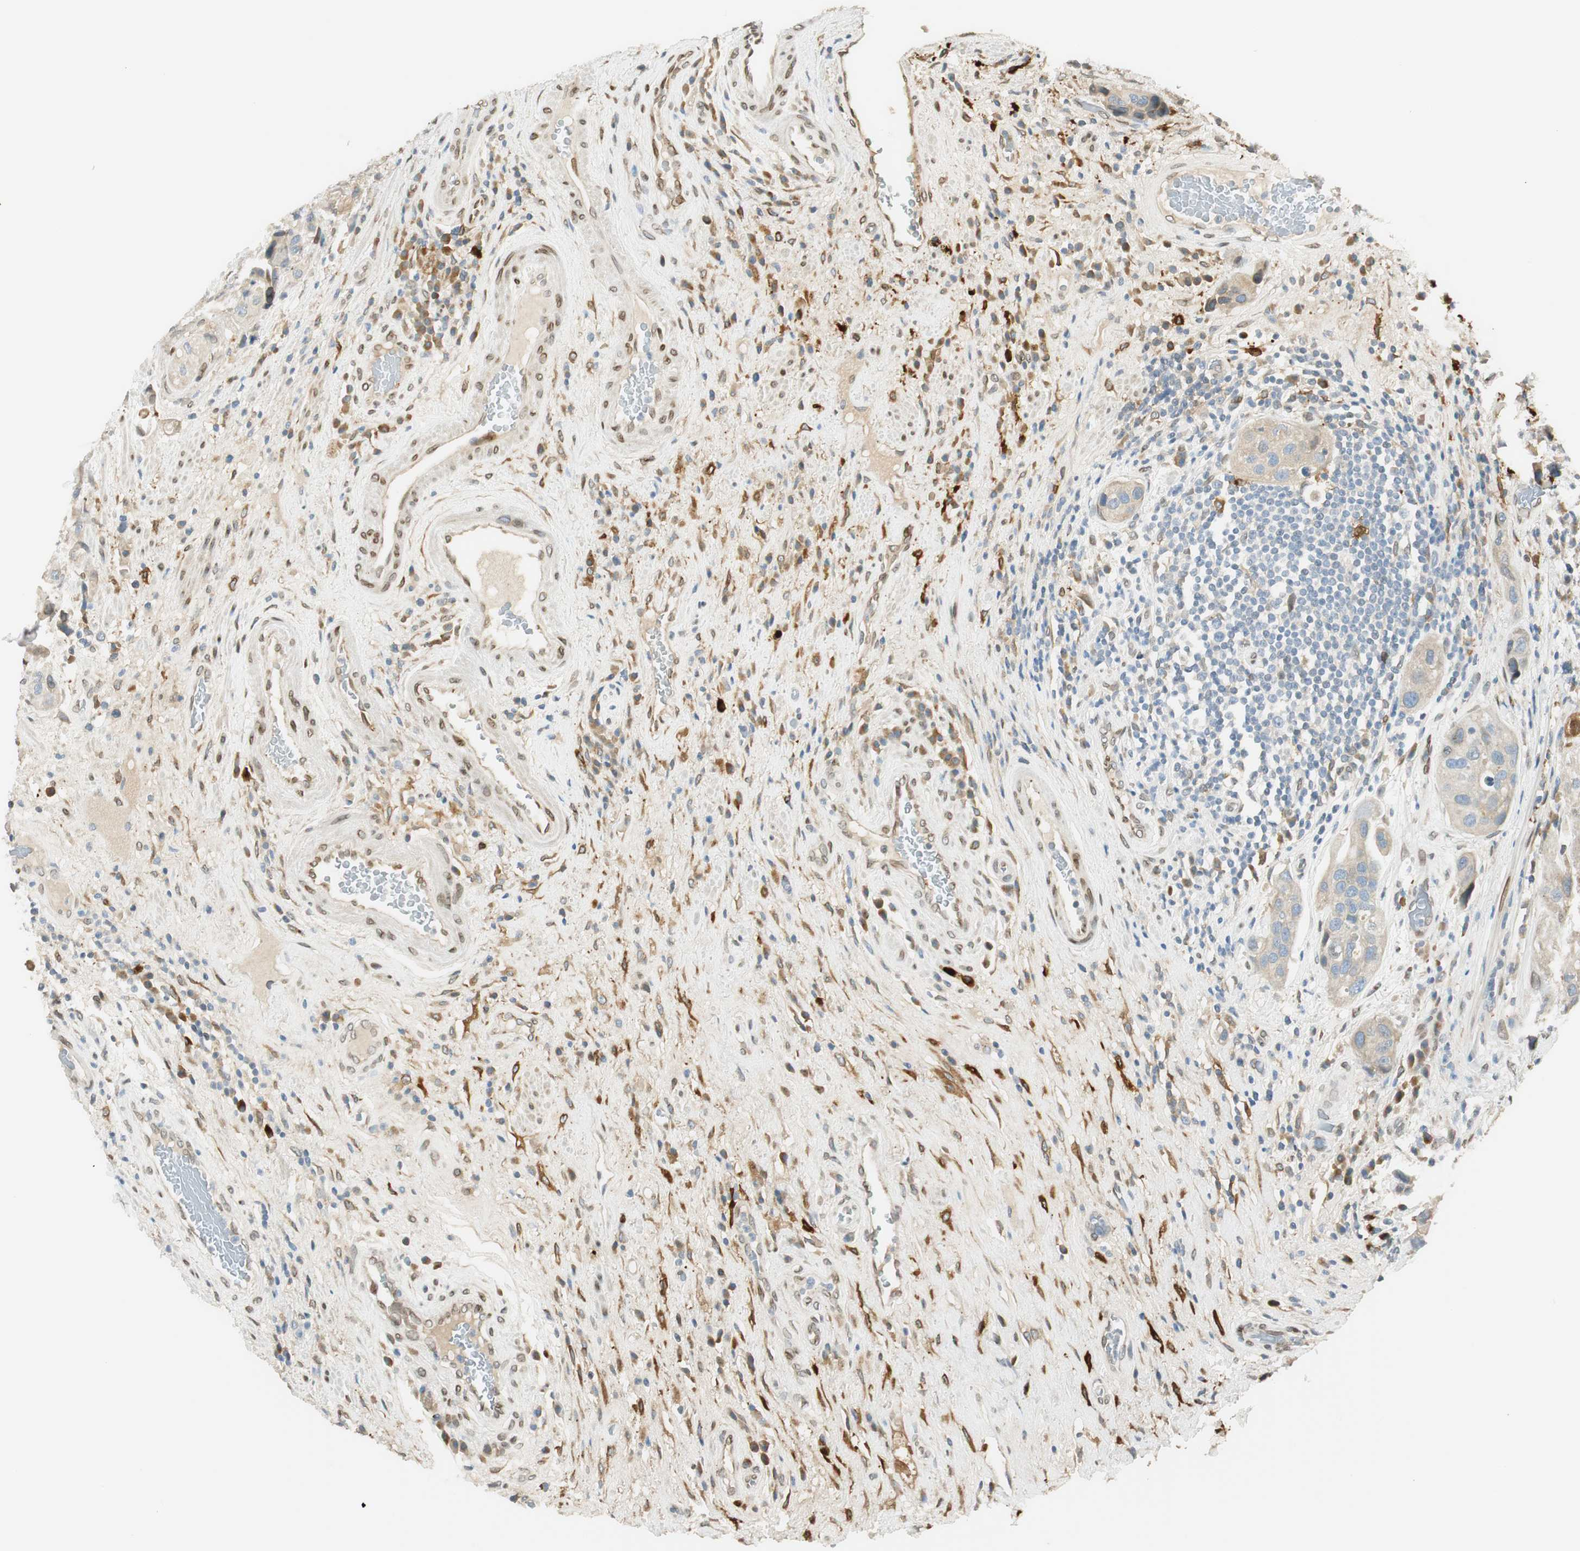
{"staining": {"intensity": "weak", "quantity": "25%-75%", "location": "cytoplasmic/membranous"}, "tissue": "urothelial cancer", "cell_type": "Tumor cells", "image_type": "cancer", "snomed": [{"axis": "morphology", "description": "Urothelial carcinoma, High grade"}, {"axis": "topography", "description": "Urinary bladder"}], "caption": "DAB (3,3'-diaminobenzidine) immunohistochemical staining of urothelial carcinoma (high-grade) demonstrates weak cytoplasmic/membranous protein expression in about 25%-75% of tumor cells. The protein of interest is stained brown, and the nuclei are stained in blue (DAB IHC with brightfield microscopy, high magnification).", "gene": "TMEM260", "patient": {"sex": "female", "age": 64}}